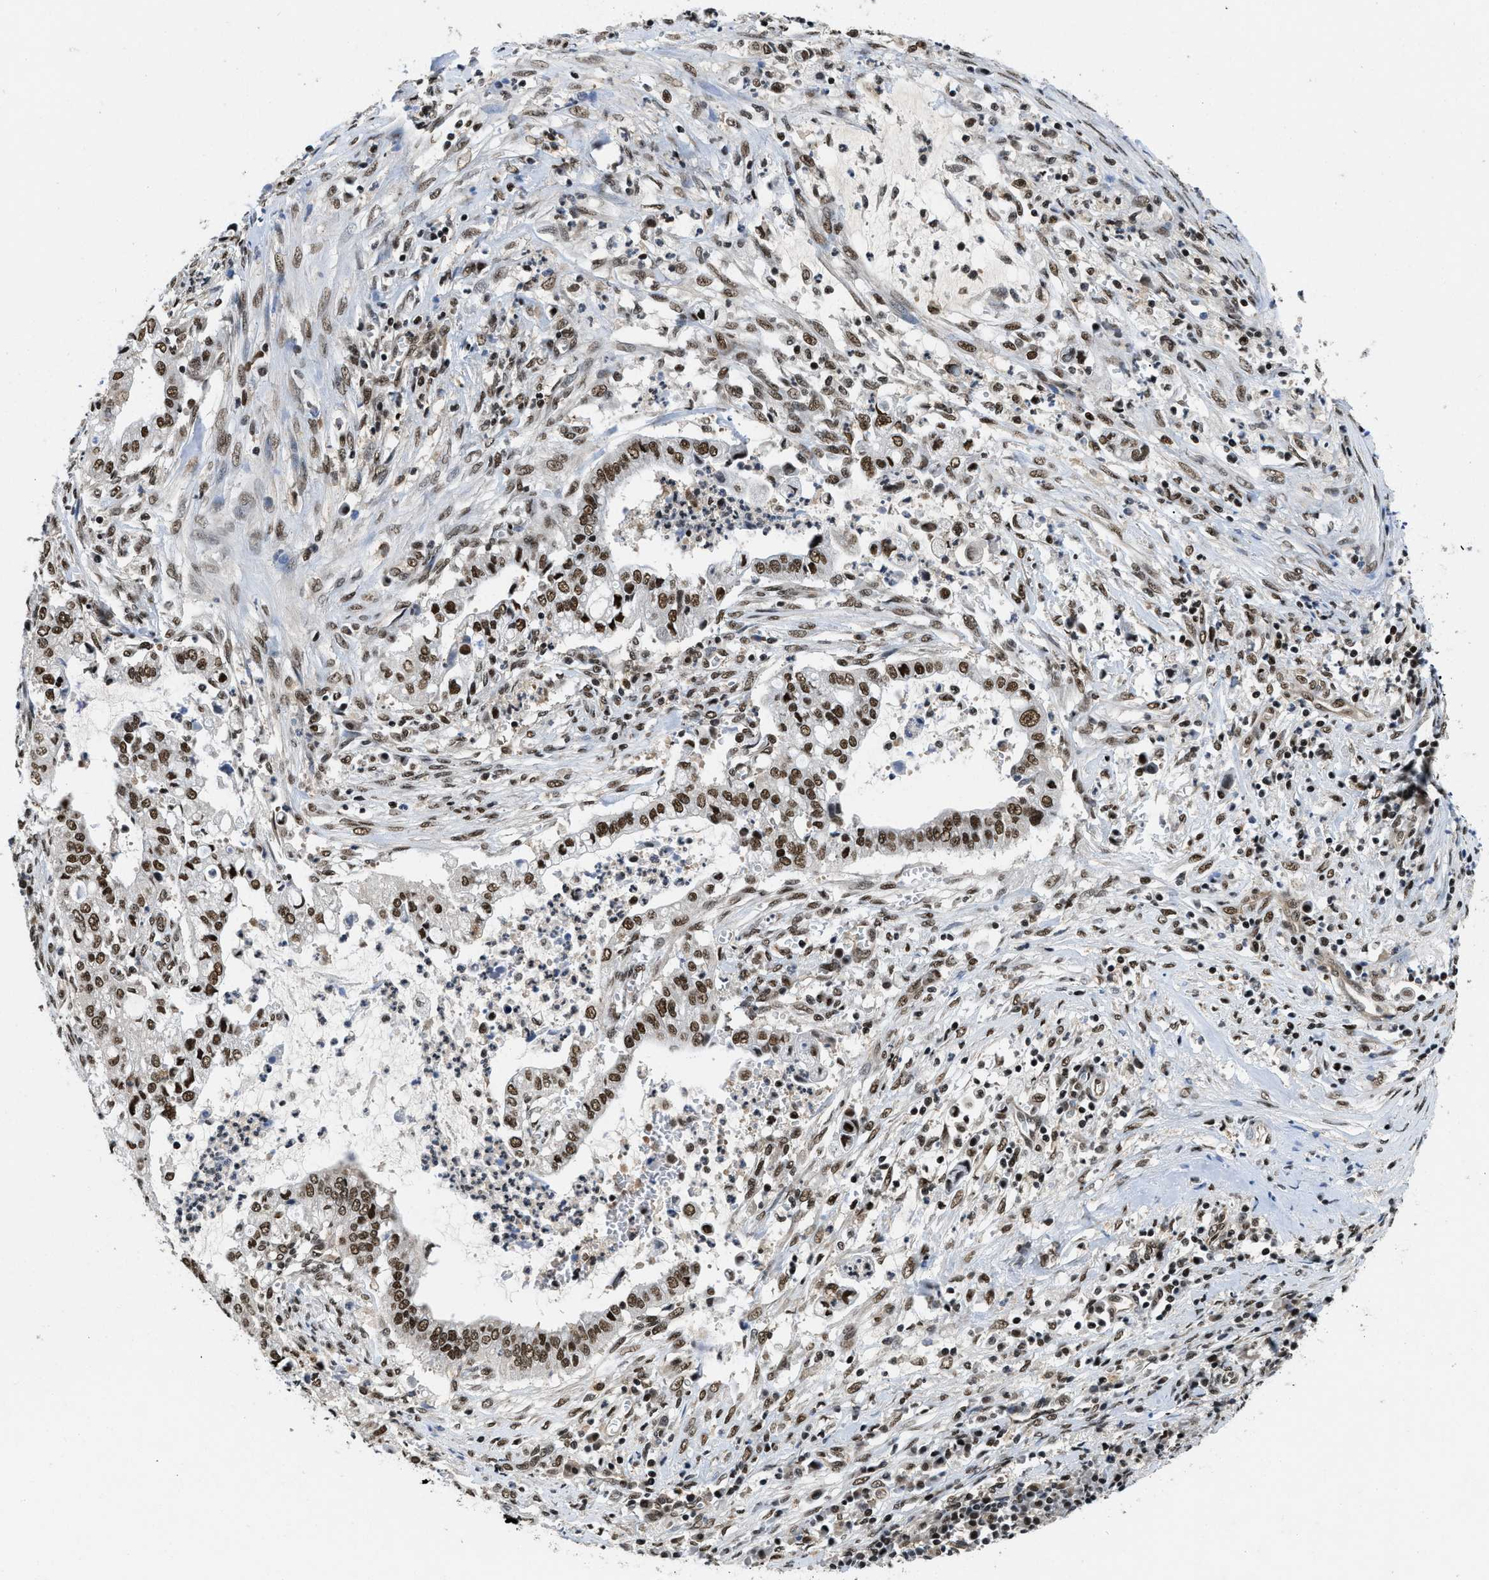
{"staining": {"intensity": "strong", "quantity": ">75%", "location": "nuclear"}, "tissue": "cervical cancer", "cell_type": "Tumor cells", "image_type": "cancer", "snomed": [{"axis": "morphology", "description": "Adenocarcinoma, NOS"}, {"axis": "topography", "description": "Cervix"}], "caption": "Immunohistochemical staining of human adenocarcinoma (cervical) shows strong nuclear protein expression in approximately >75% of tumor cells.", "gene": "SAFB", "patient": {"sex": "female", "age": 44}}